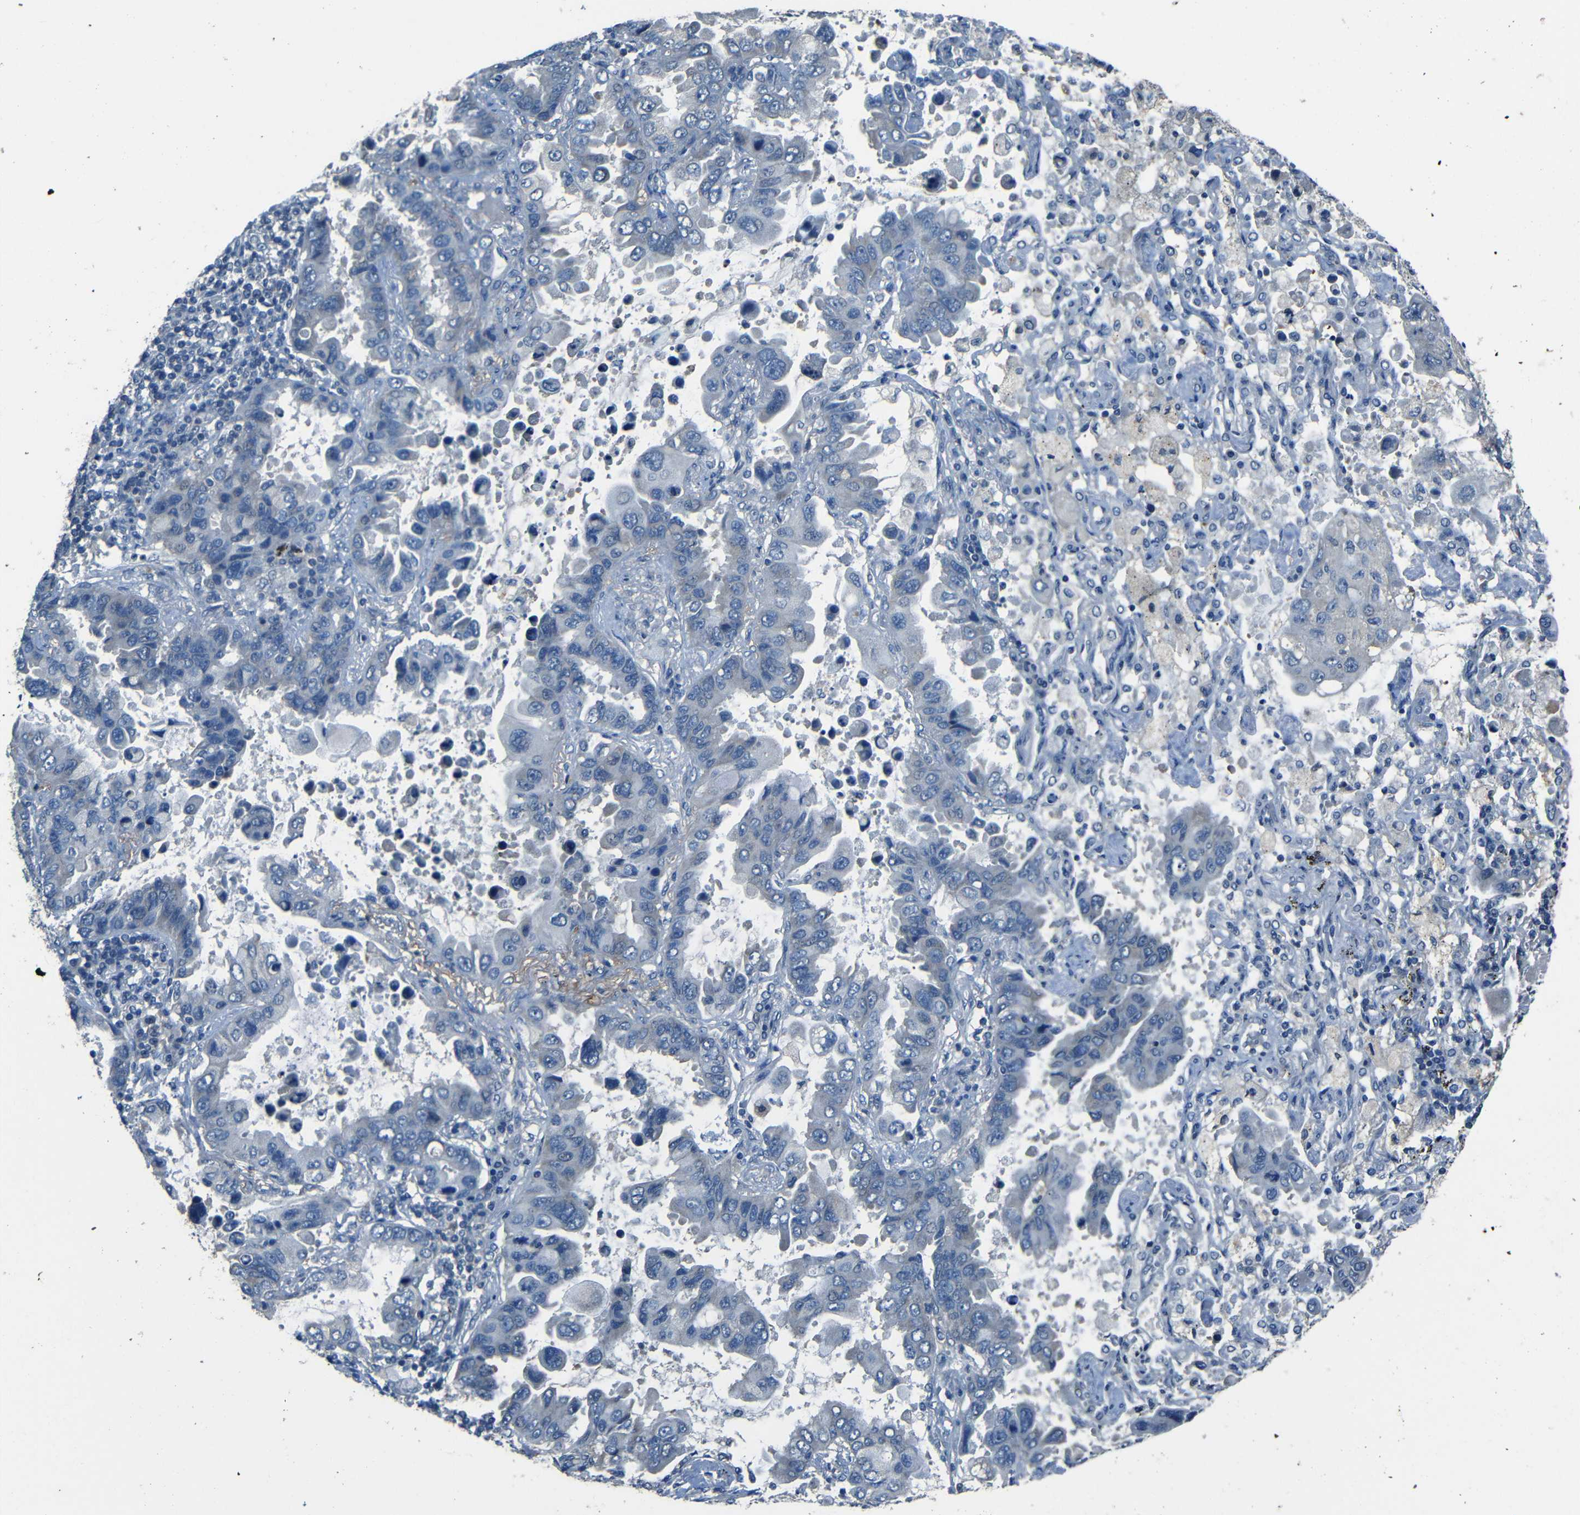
{"staining": {"intensity": "negative", "quantity": "none", "location": "none"}, "tissue": "lung cancer", "cell_type": "Tumor cells", "image_type": "cancer", "snomed": [{"axis": "morphology", "description": "Adenocarcinoma, NOS"}, {"axis": "topography", "description": "Lung"}], "caption": "Immunohistochemistry (IHC) of lung adenocarcinoma reveals no staining in tumor cells.", "gene": "SLA", "patient": {"sex": "male", "age": 64}}